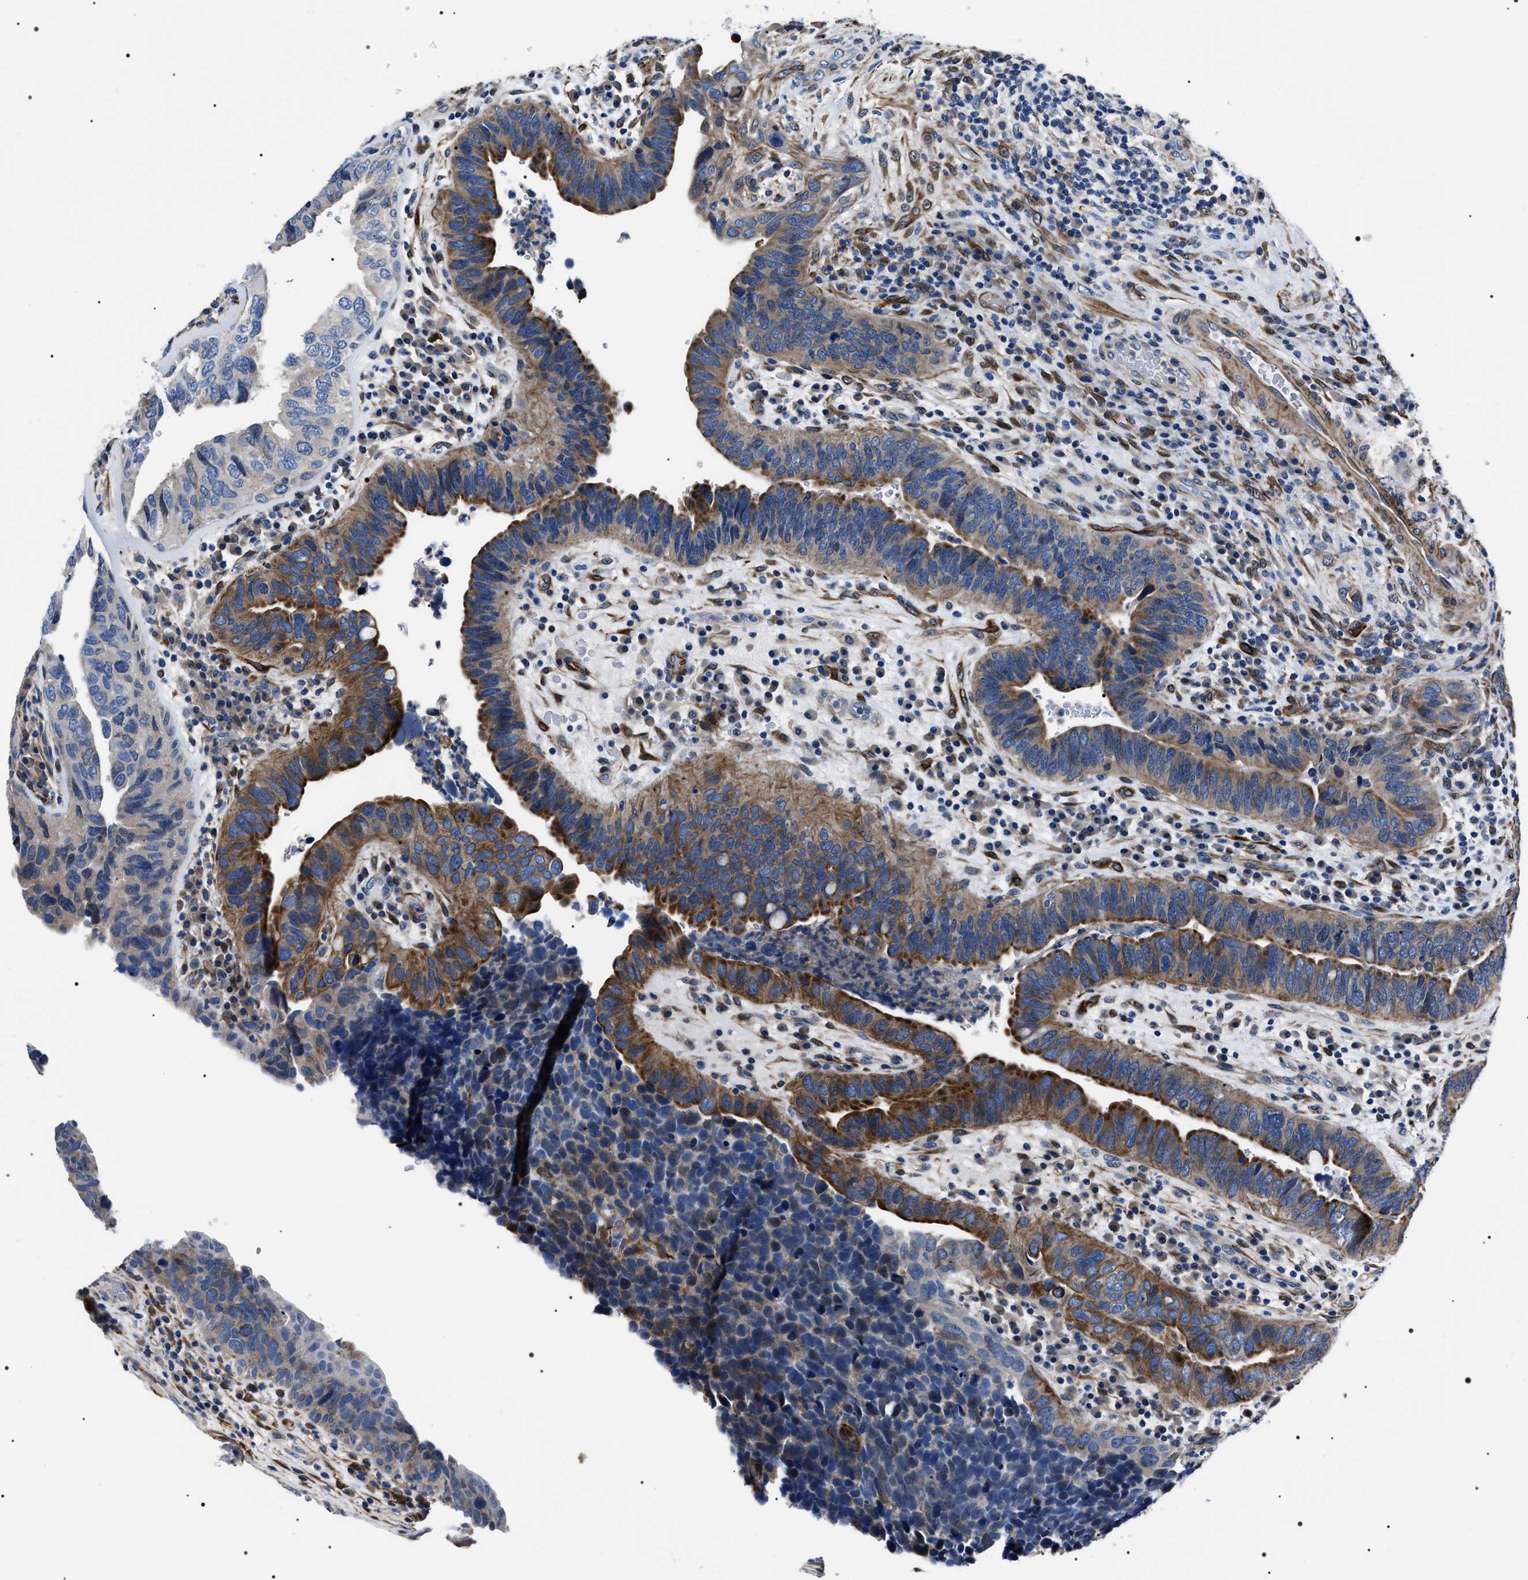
{"staining": {"intensity": "strong", "quantity": "<25%", "location": "cytoplasmic/membranous"}, "tissue": "urothelial cancer", "cell_type": "Tumor cells", "image_type": "cancer", "snomed": [{"axis": "morphology", "description": "Urothelial carcinoma, High grade"}, {"axis": "topography", "description": "Urinary bladder"}], "caption": "Urothelial cancer stained with DAB IHC demonstrates medium levels of strong cytoplasmic/membranous positivity in about <25% of tumor cells.", "gene": "BAG2", "patient": {"sex": "female", "age": 82}}